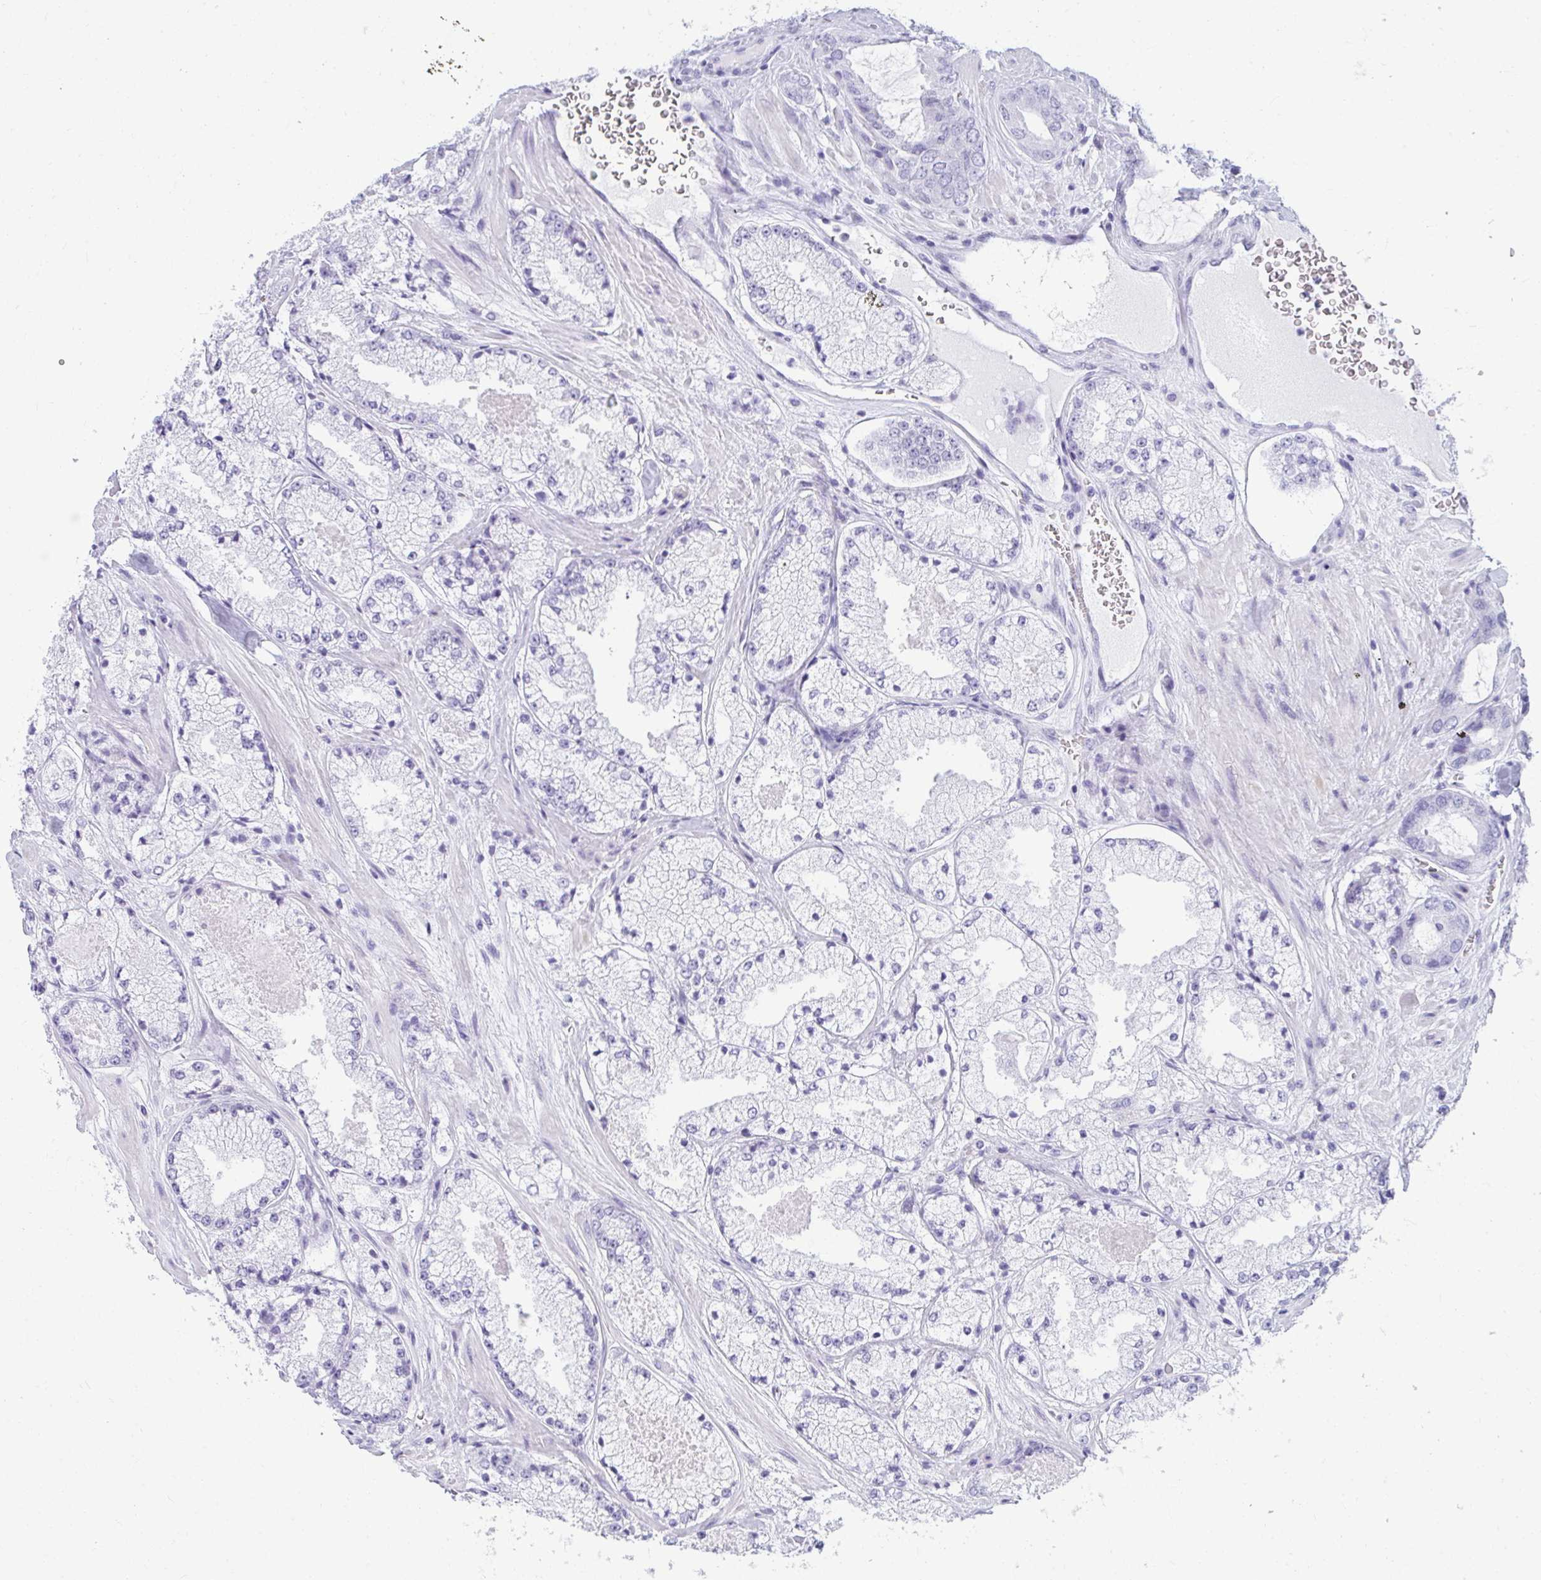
{"staining": {"intensity": "negative", "quantity": "none", "location": "none"}, "tissue": "prostate cancer", "cell_type": "Tumor cells", "image_type": "cancer", "snomed": [{"axis": "morphology", "description": "Adenocarcinoma, High grade"}, {"axis": "topography", "description": "Prostate"}], "caption": "The immunohistochemistry (IHC) photomicrograph has no significant expression in tumor cells of prostate adenocarcinoma (high-grade) tissue.", "gene": "CLGN", "patient": {"sex": "male", "age": 63}}